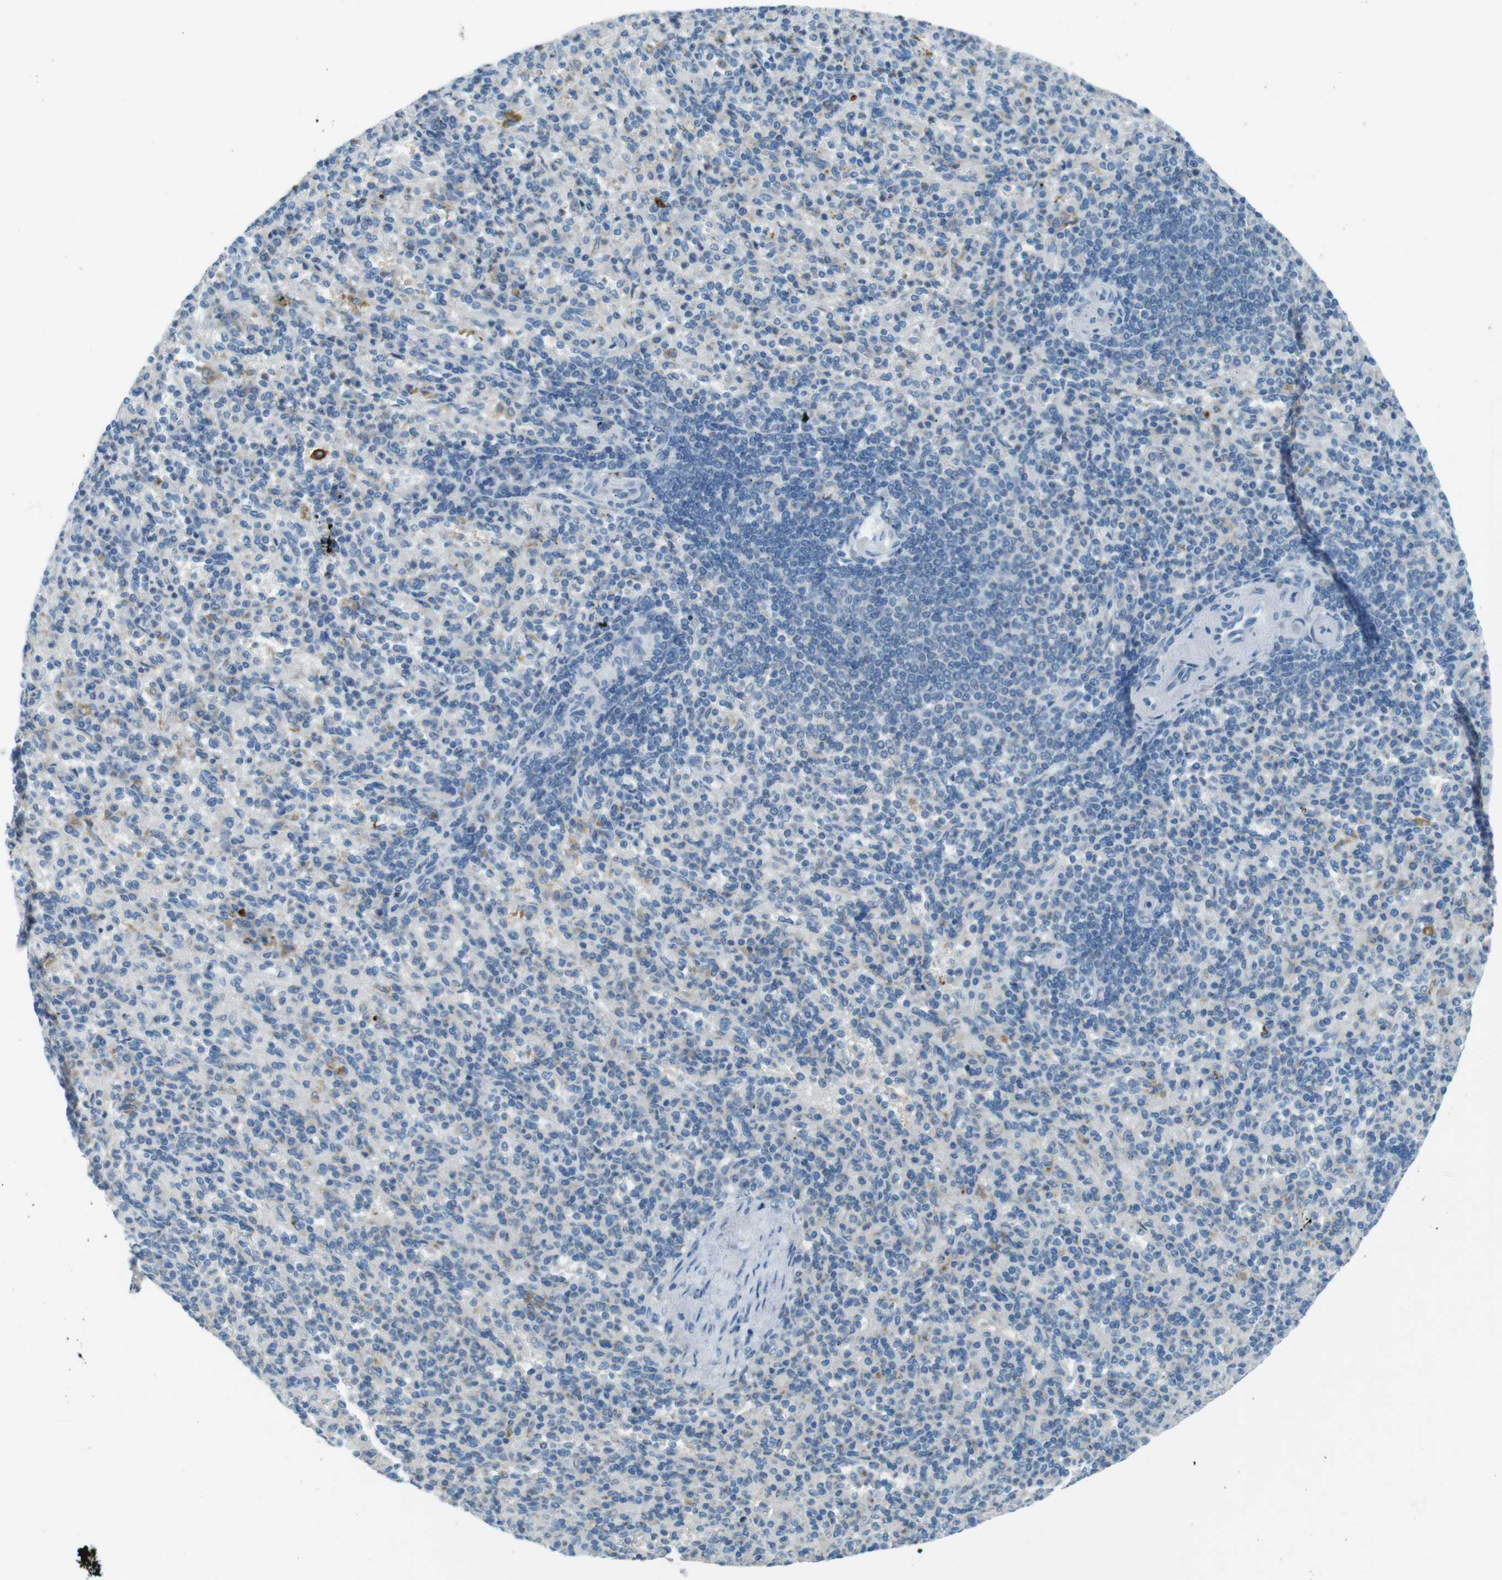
{"staining": {"intensity": "moderate", "quantity": "<25%", "location": "cytoplasmic/membranous"}, "tissue": "spleen", "cell_type": "Cells in red pulp", "image_type": "normal", "snomed": [{"axis": "morphology", "description": "Normal tissue, NOS"}, {"axis": "topography", "description": "Spleen"}], "caption": "Protein expression analysis of benign human spleen reveals moderate cytoplasmic/membranous expression in approximately <25% of cells in red pulp.", "gene": "TXNDC15", "patient": {"sex": "female", "age": 74}}